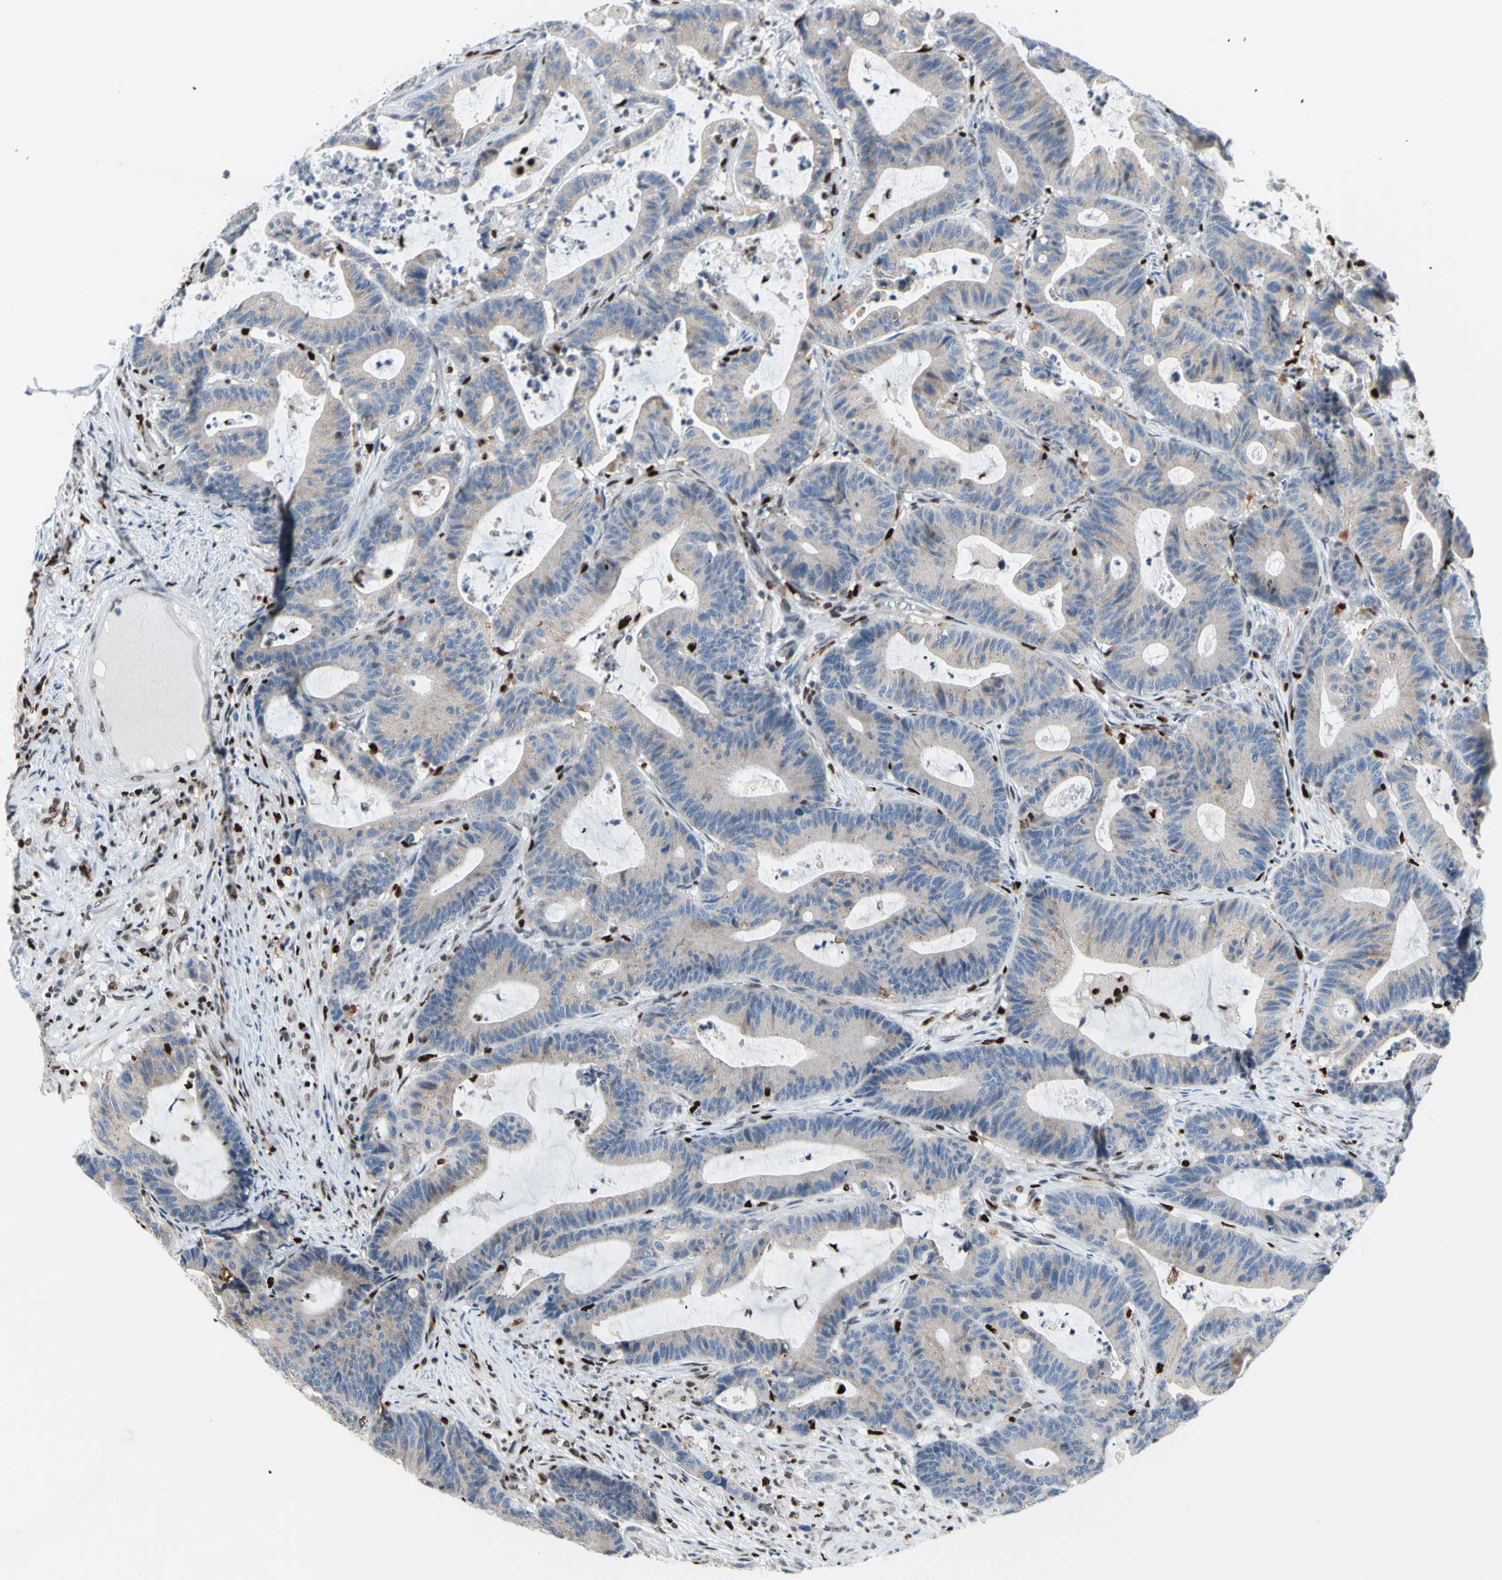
{"staining": {"intensity": "weak", "quantity": ">75%", "location": "cytoplasmic/membranous"}, "tissue": "colorectal cancer", "cell_type": "Tumor cells", "image_type": "cancer", "snomed": [{"axis": "morphology", "description": "Adenocarcinoma, NOS"}, {"axis": "topography", "description": "Colon"}], "caption": "Weak cytoplasmic/membranous protein expression is appreciated in approximately >75% of tumor cells in colorectal adenocarcinoma.", "gene": "EED", "patient": {"sex": "female", "age": 84}}